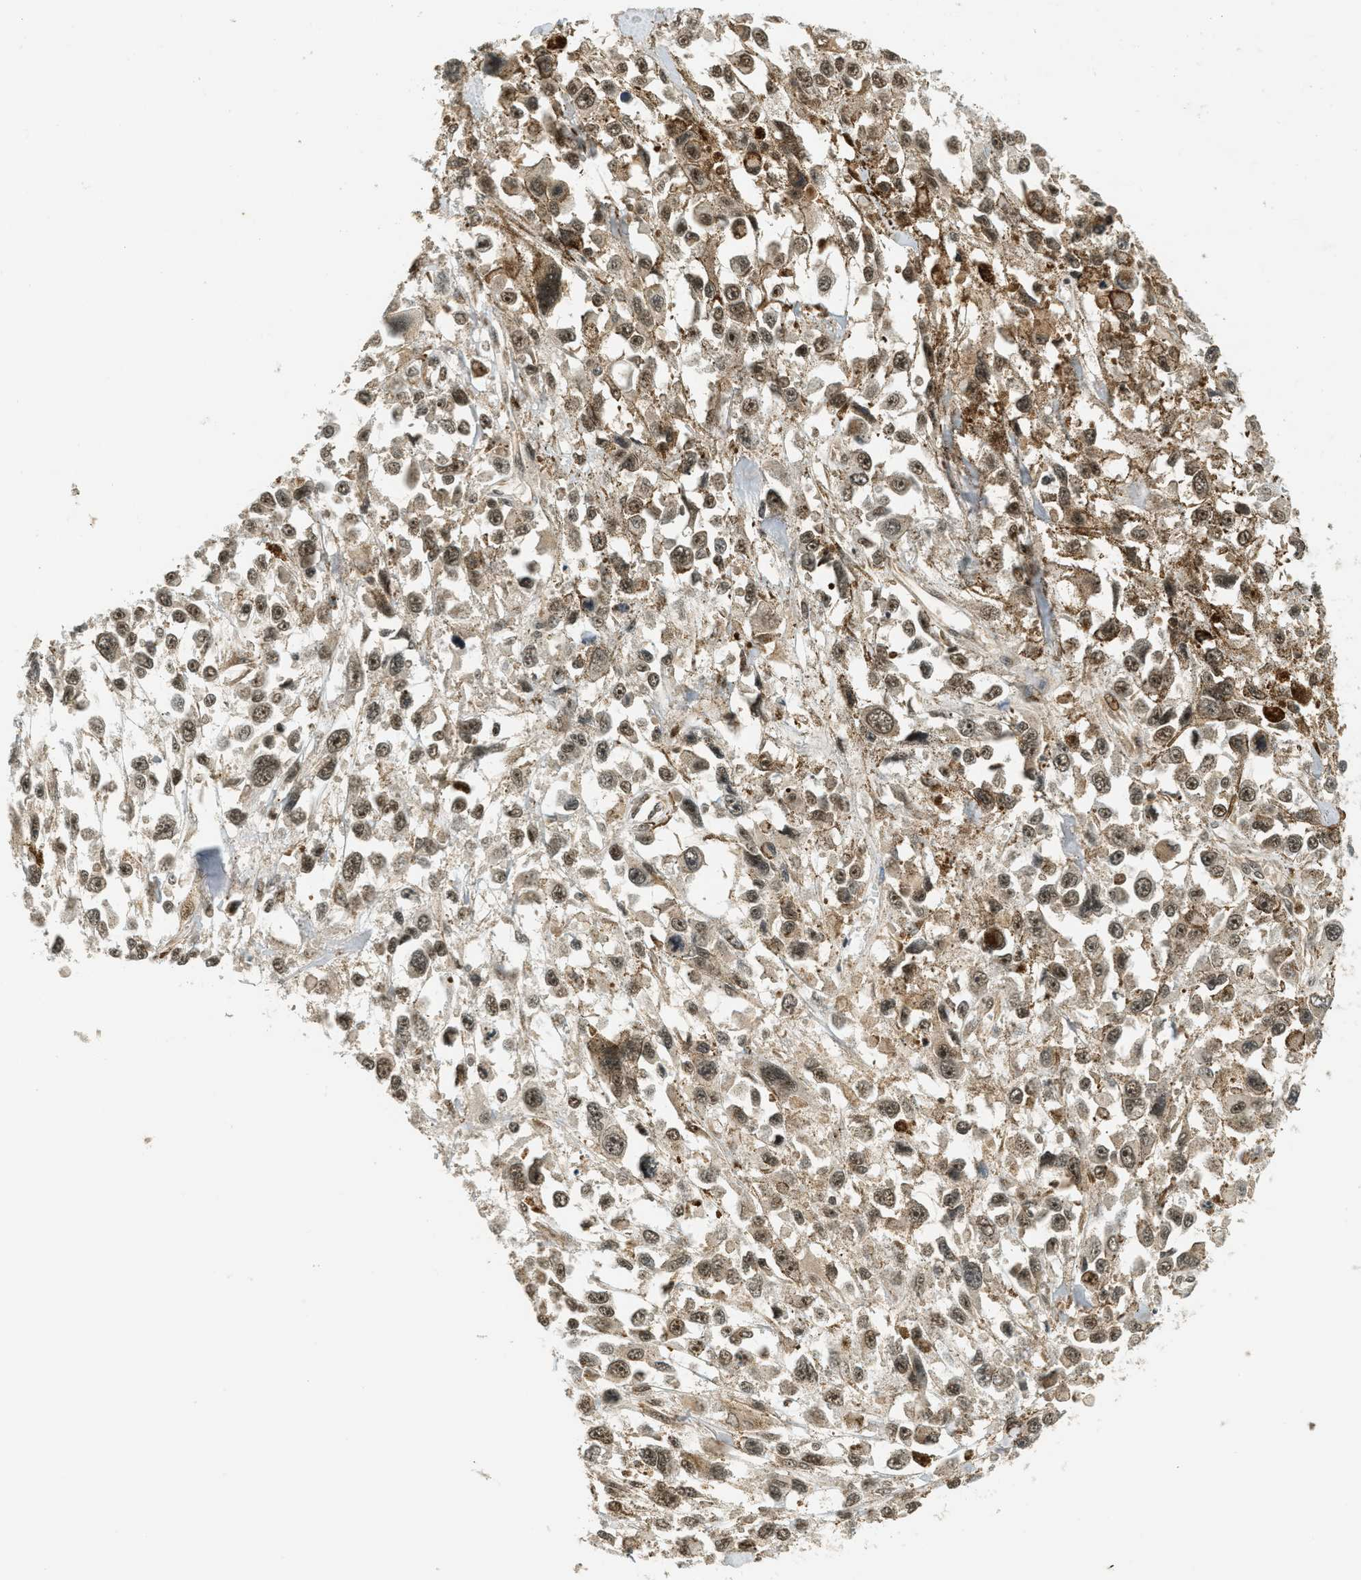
{"staining": {"intensity": "moderate", "quantity": ">75%", "location": "nuclear"}, "tissue": "melanoma", "cell_type": "Tumor cells", "image_type": "cancer", "snomed": [{"axis": "morphology", "description": "Malignant melanoma, Metastatic site"}, {"axis": "topography", "description": "Lymph node"}], "caption": "Brown immunohistochemical staining in human malignant melanoma (metastatic site) reveals moderate nuclear staining in approximately >75% of tumor cells.", "gene": "FOXM1", "patient": {"sex": "male", "age": 59}}